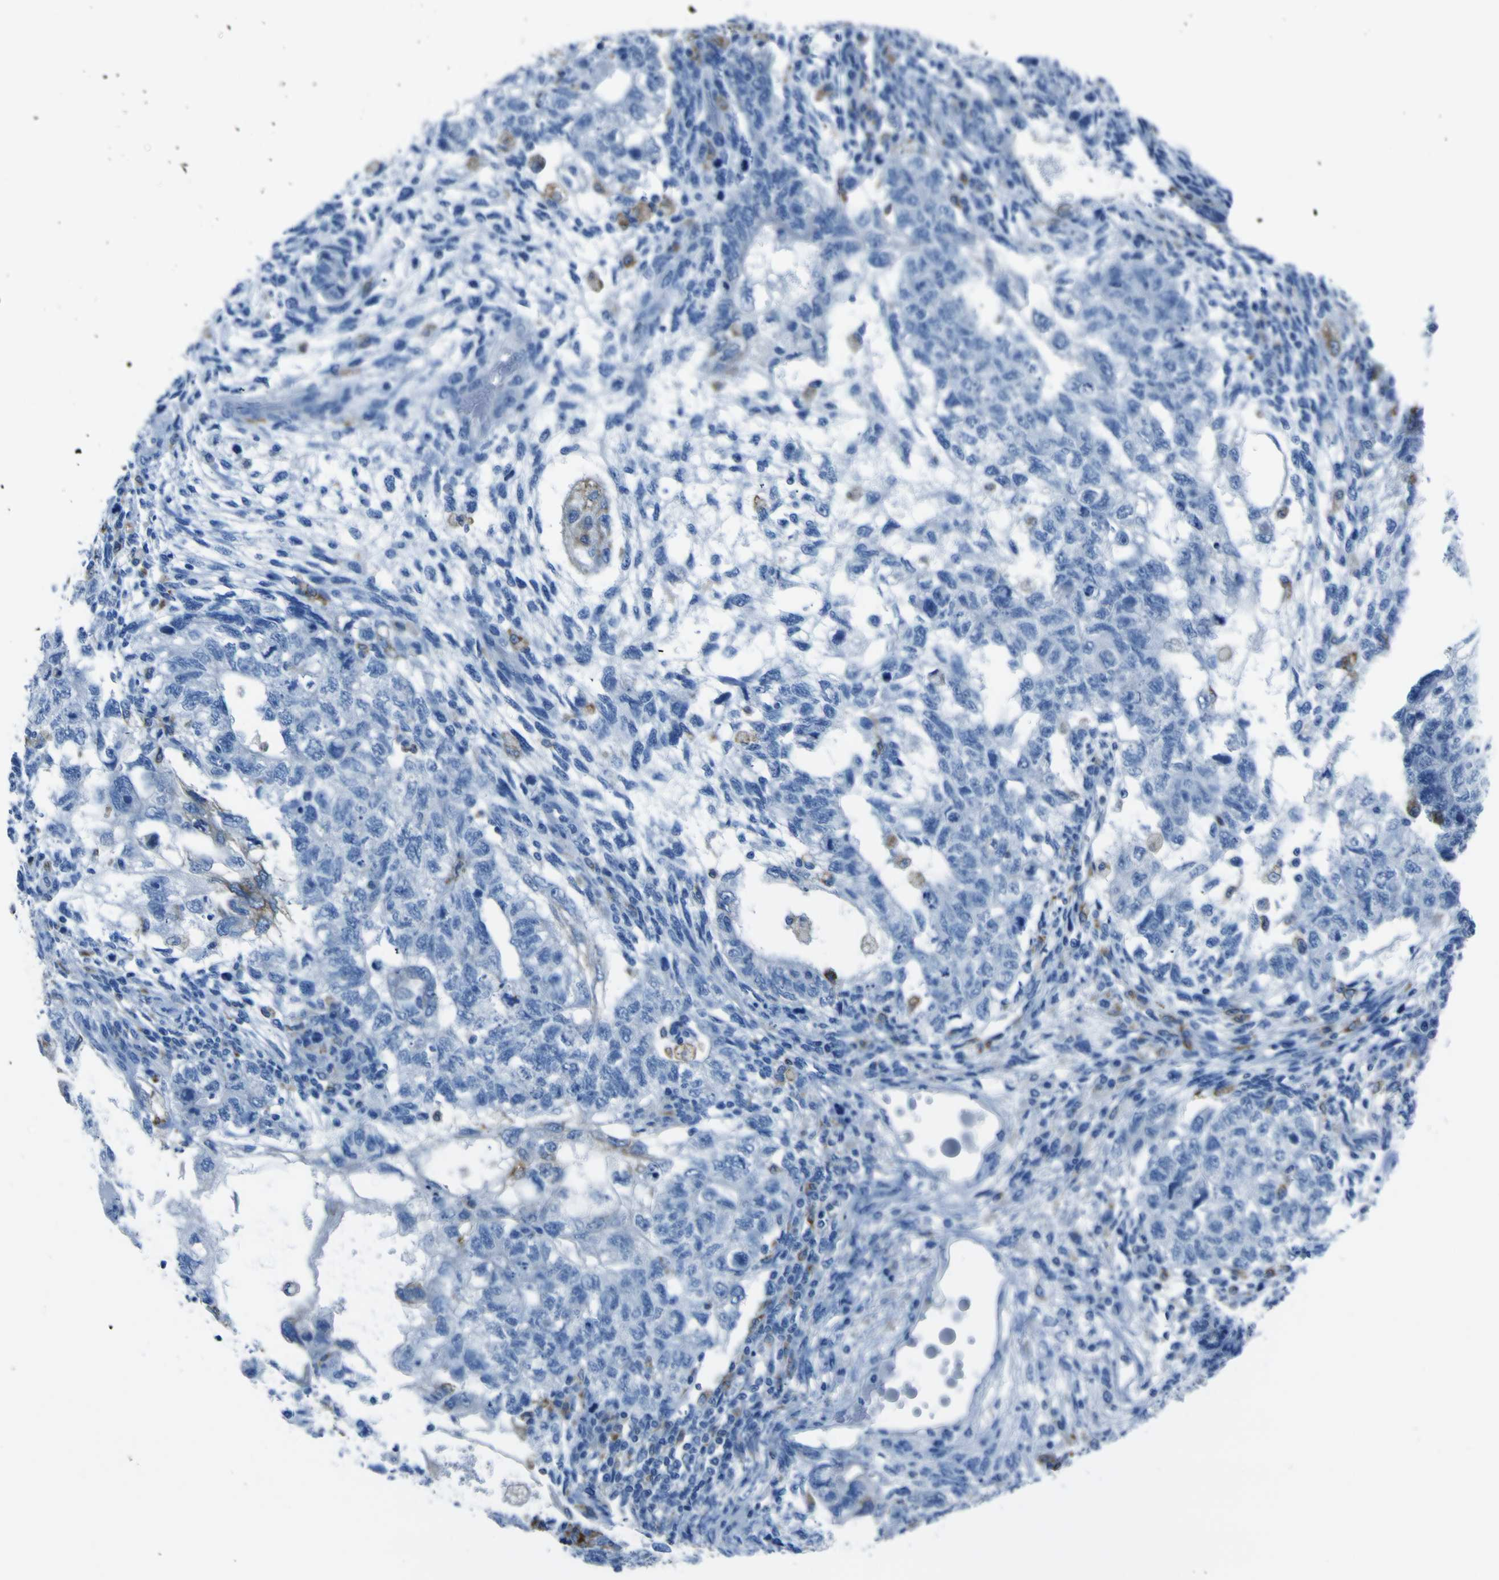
{"staining": {"intensity": "negative", "quantity": "none", "location": "none"}, "tissue": "testis cancer", "cell_type": "Tumor cells", "image_type": "cancer", "snomed": [{"axis": "morphology", "description": "Normal tissue, NOS"}, {"axis": "morphology", "description": "Carcinoma, Embryonal, NOS"}, {"axis": "topography", "description": "Testis"}], "caption": "IHC photomicrograph of neoplastic tissue: embryonal carcinoma (testis) stained with DAB shows no significant protein expression in tumor cells. The staining is performed using DAB (3,3'-diaminobenzidine) brown chromogen with nuclei counter-stained in using hematoxylin.", "gene": "ACSL1", "patient": {"sex": "male", "age": 36}}